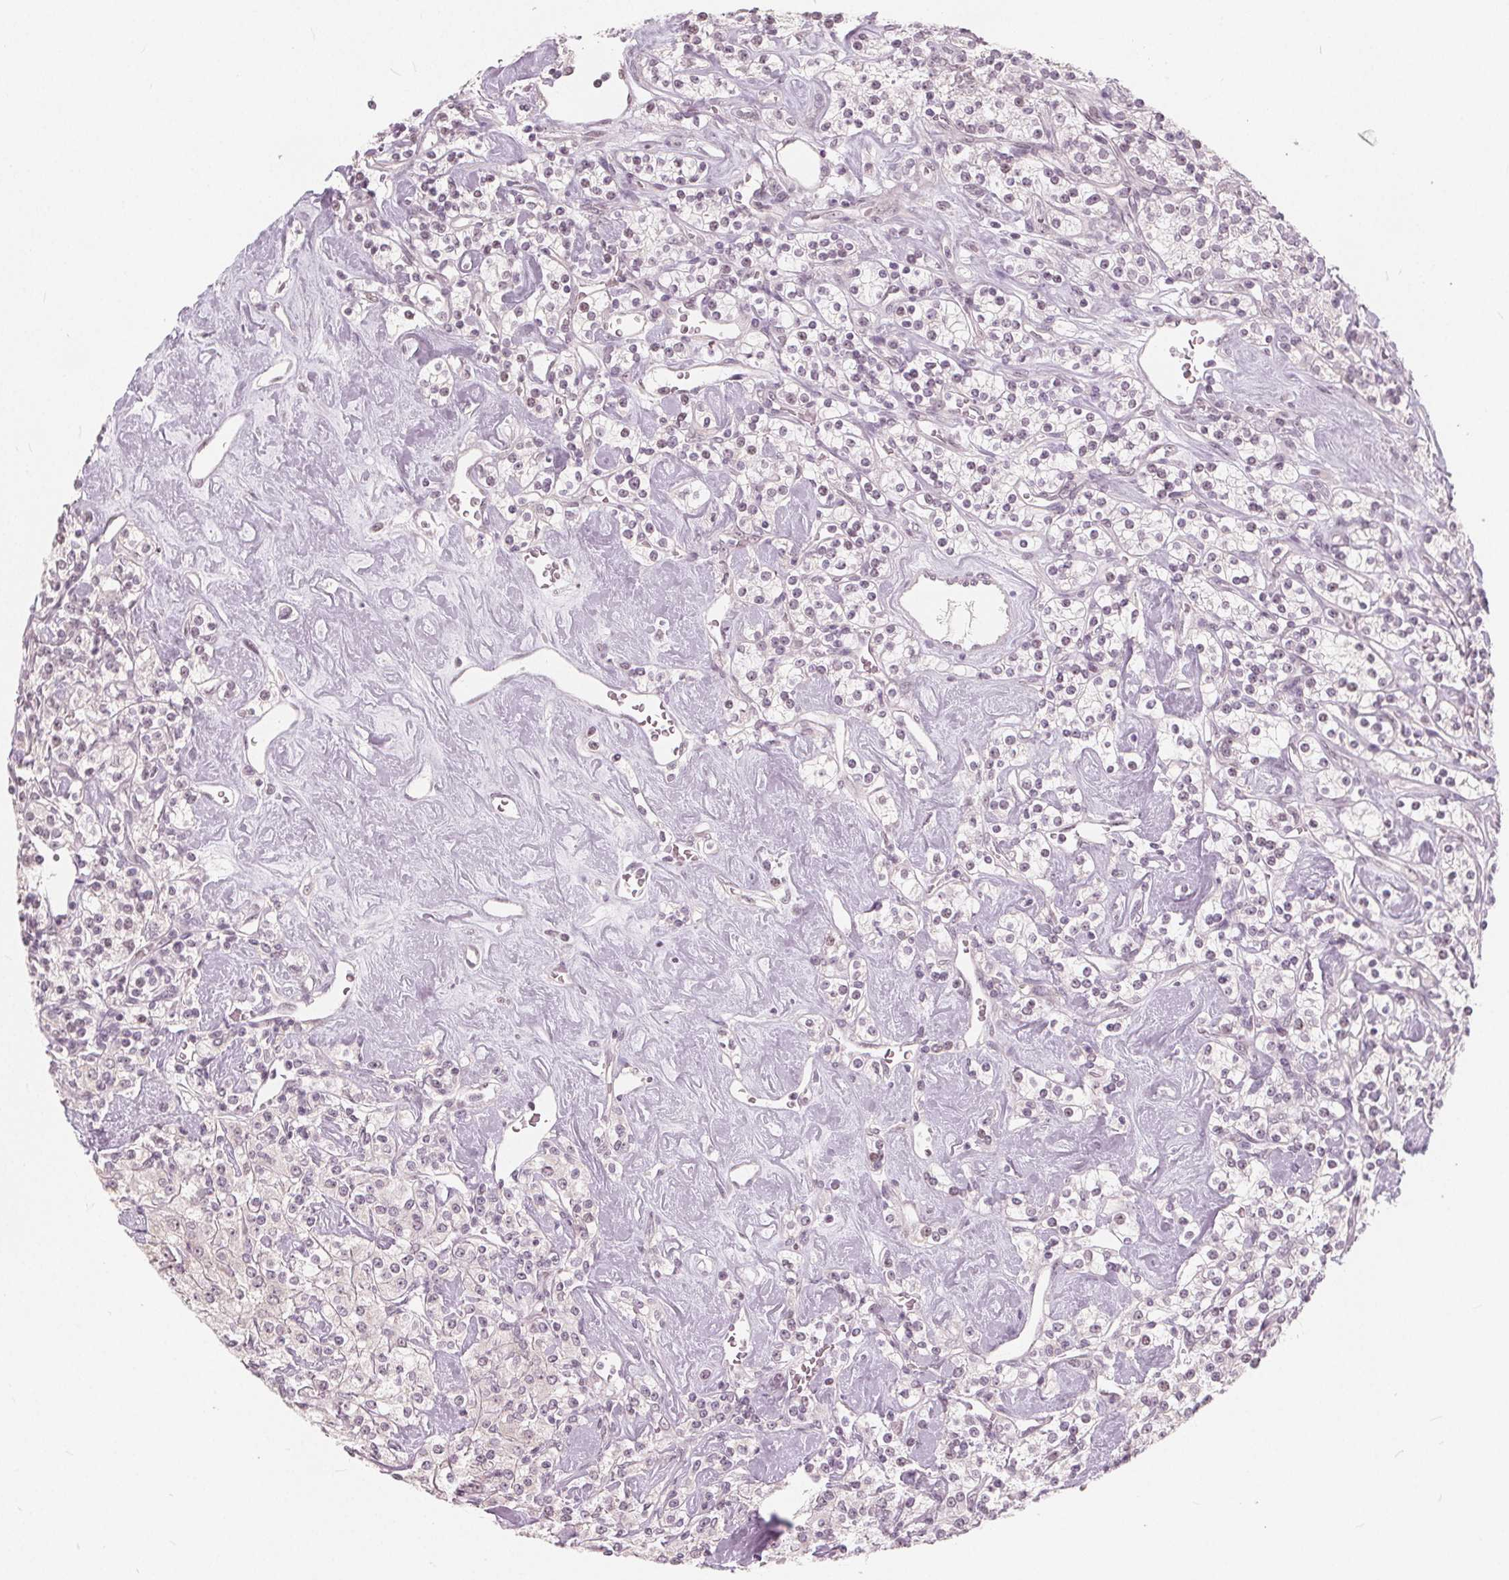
{"staining": {"intensity": "negative", "quantity": "none", "location": "none"}, "tissue": "renal cancer", "cell_type": "Tumor cells", "image_type": "cancer", "snomed": [{"axis": "morphology", "description": "Adenocarcinoma, NOS"}, {"axis": "topography", "description": "Kidney"}], "caption": "DAB immunohistochemical staining of human renal cancer displays no significant positivity in tumor cells.", "gene": "NUP210L", "patient": {"sex": "male", "age": 77}}